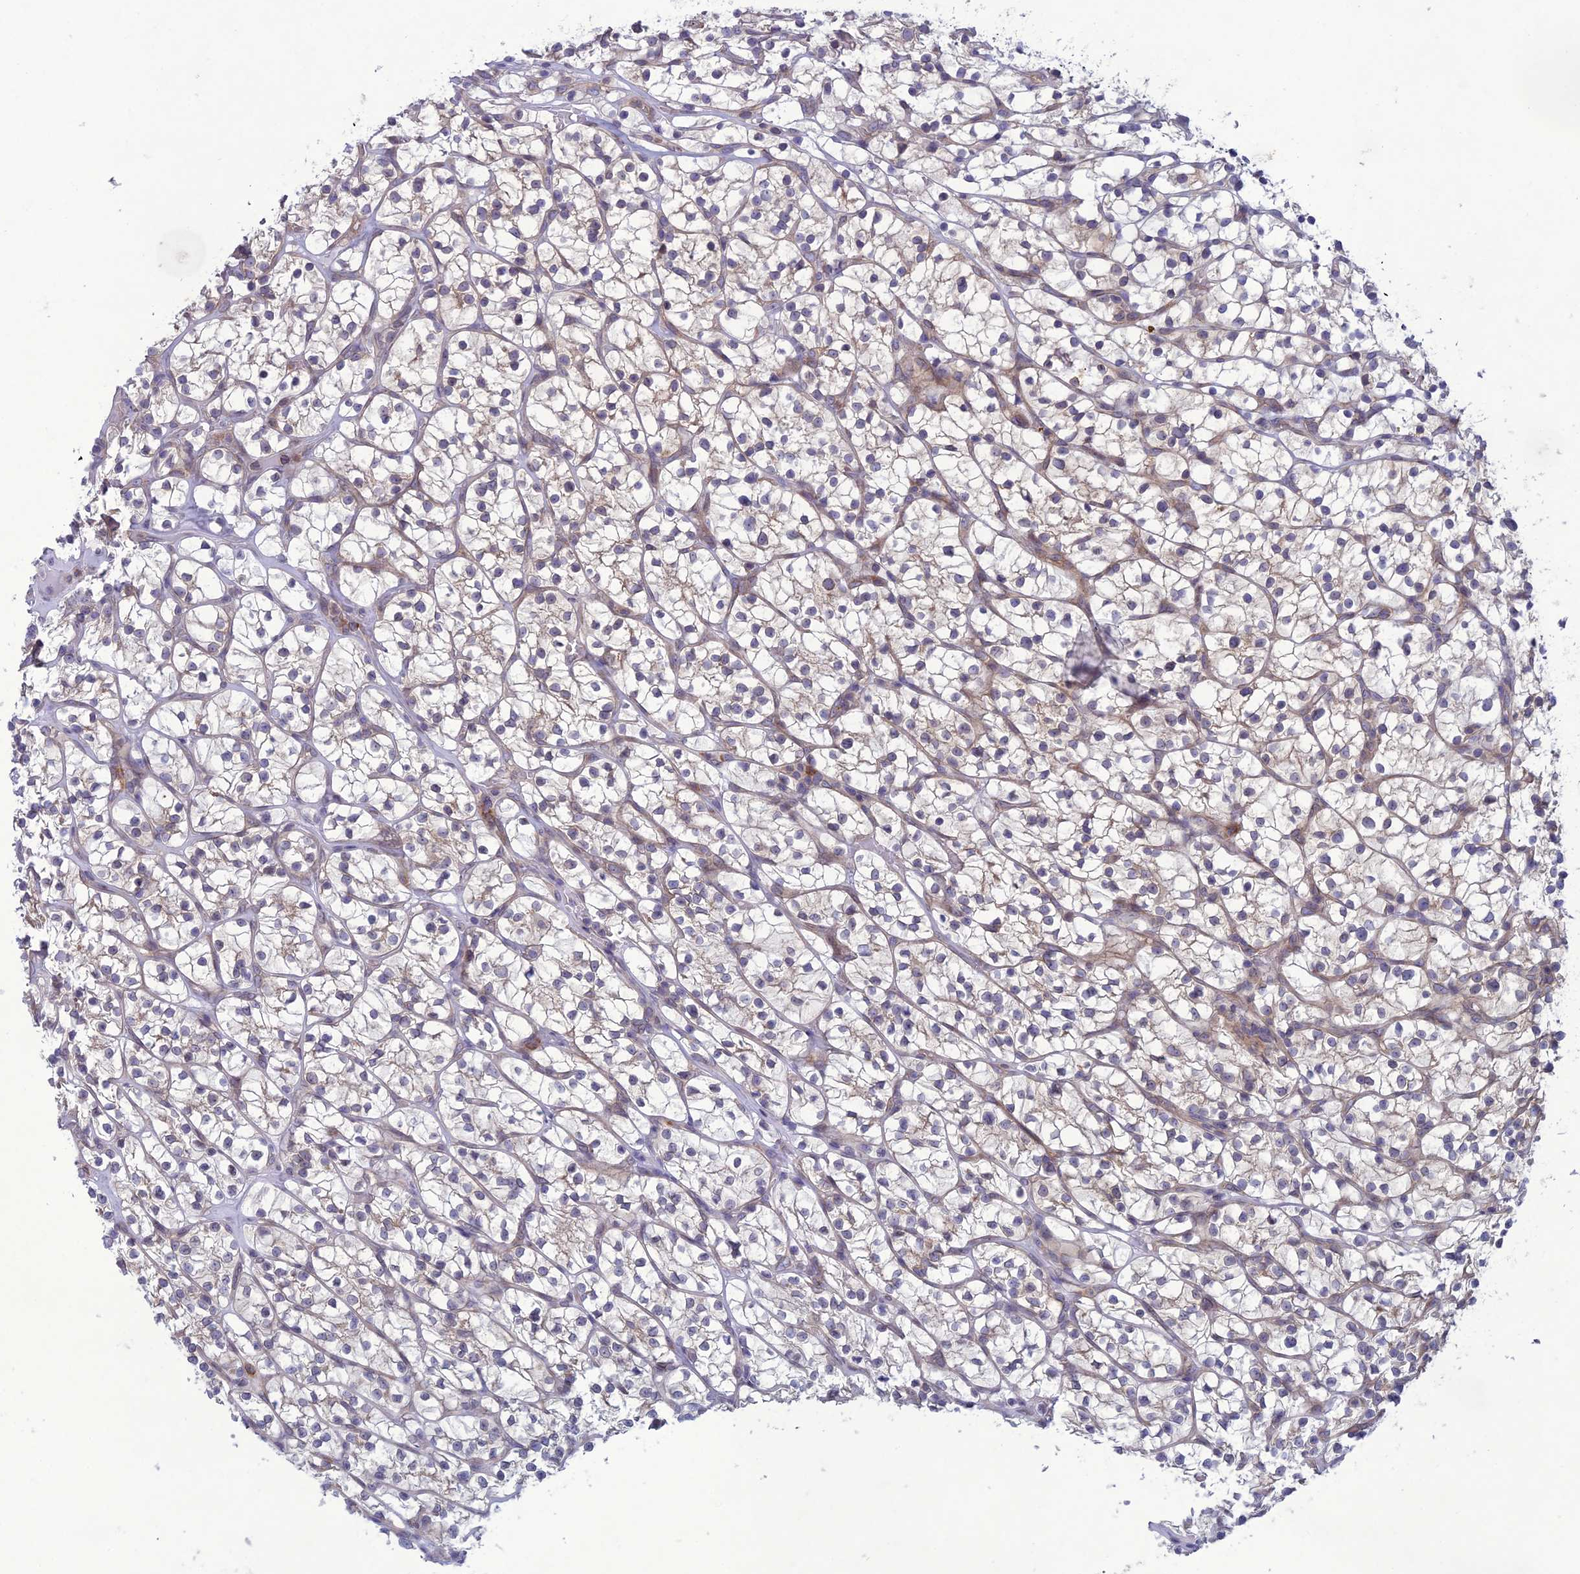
{"staining": {"intensity": "weak", "quantity": "<25%", "location": "cytoplasmic/membranous"}, "tissue": "renal cancer", "cell_type": "Tumor cells", "image_type": "cancer", "snomed": [{"axis": "morphology", "description": "Adenocarcinoma, NOS"}, {"axis": "topography", "description": "Kidney"}], "caption": "Tumor cells show no significant expression in renal adenocarcinoma. The staining was performed using DAB (3,3'-diaminobenzidine) to visualize the protein expression in brown, while the nuclei were stained in blue with hematoxylin (Magnification: 20x).", "gene": "WDR46", "patient": {"sex": "female", "age": 64}}